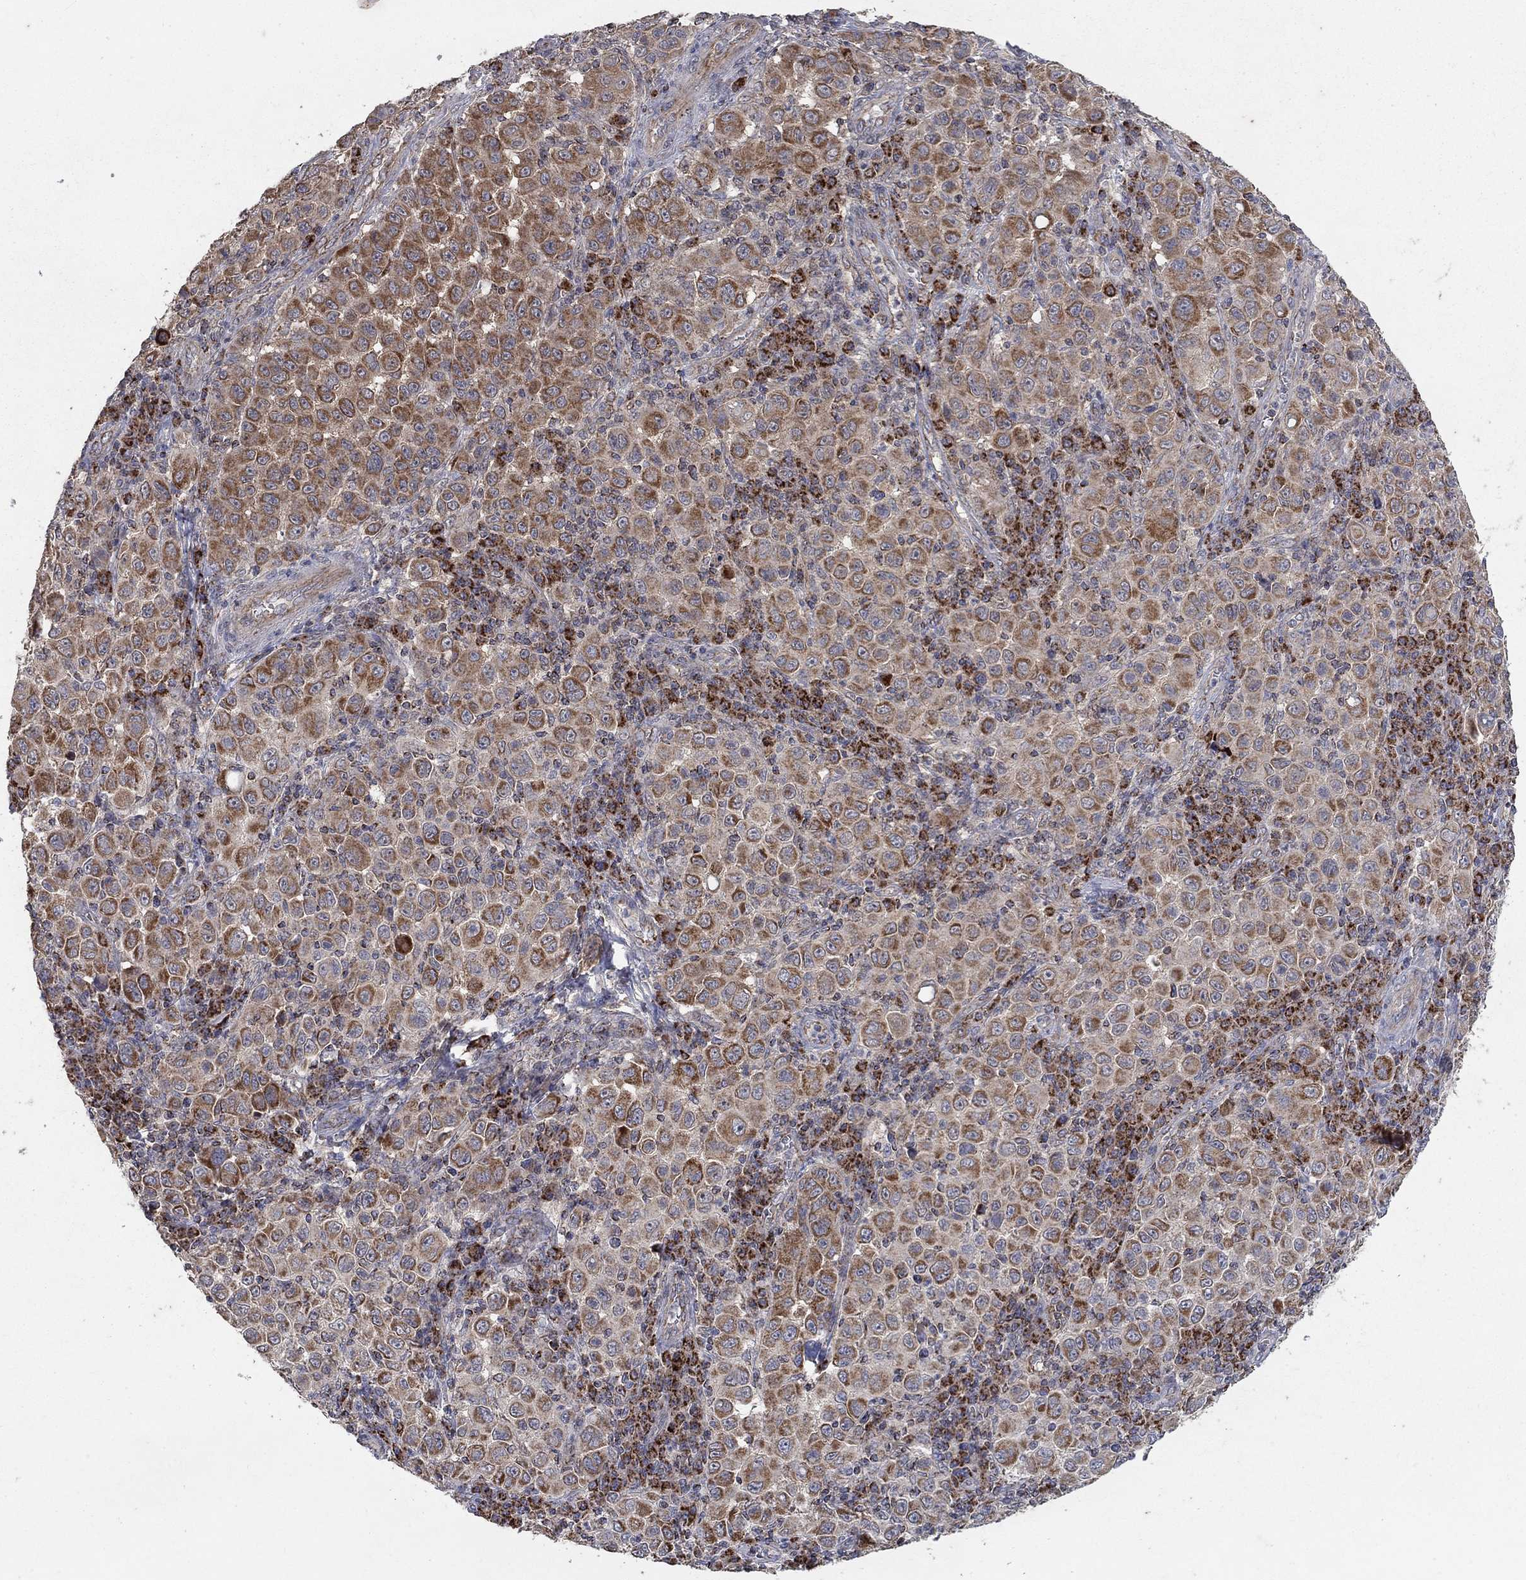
{"staining": {"intensity": "moderate", "quantity": ">75%", "location": "cytoplasmic/membranous"}, "tissue": "melanoma", "cell_type": "Tumor cells", "image_type": "cancer", "snomed": [{"axis": "morphology", "description": "Malignant melanoma, NOS"}, {"axis": "topography", "description": "Skin"}], "caption": "Protein expression analysis of human melanoma reveals moderate cytoplasmic/membranous expression in approximately >75% of tumor cells.", "gene": "GPSM1", "patient": {"sex": "female", "age": 57}}